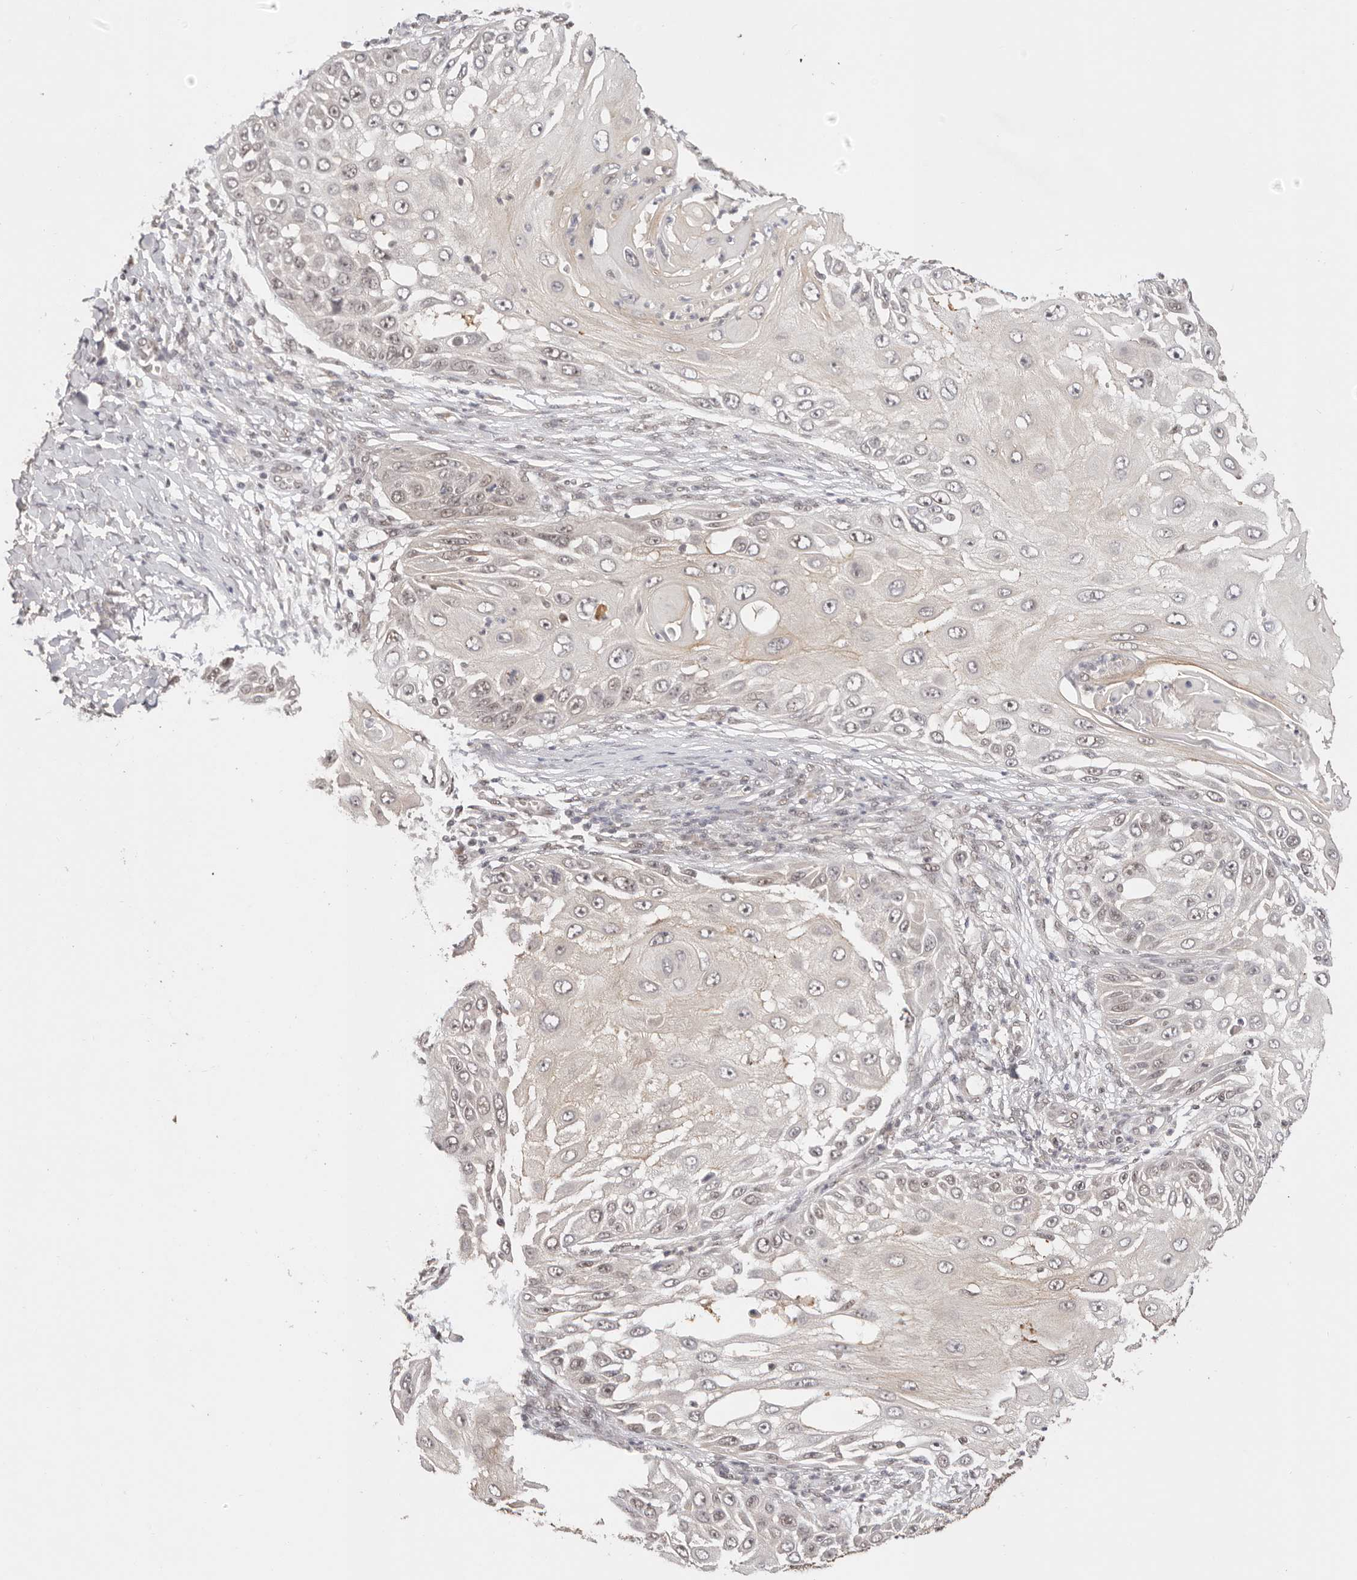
{"staining": {"intensity": "weak", "quantity": "<25%", "location": "nuclear"}, "tissue": "skin cancer", "cell_type": "Tumor cells", "image_type": "cancer", "snomed": [{"axis": "morphology", "description": "Squamous cell carcinoma, NOS"}, {"axis": "topography", "description": "Skin"}], "caption": "Immunohistochemical staining of human squamous cell carcinoma (skin) demonstrates no significant positivity in tumor cells.", "gene": "RFC3", "patient": {"sex": "female", "age": 44}}